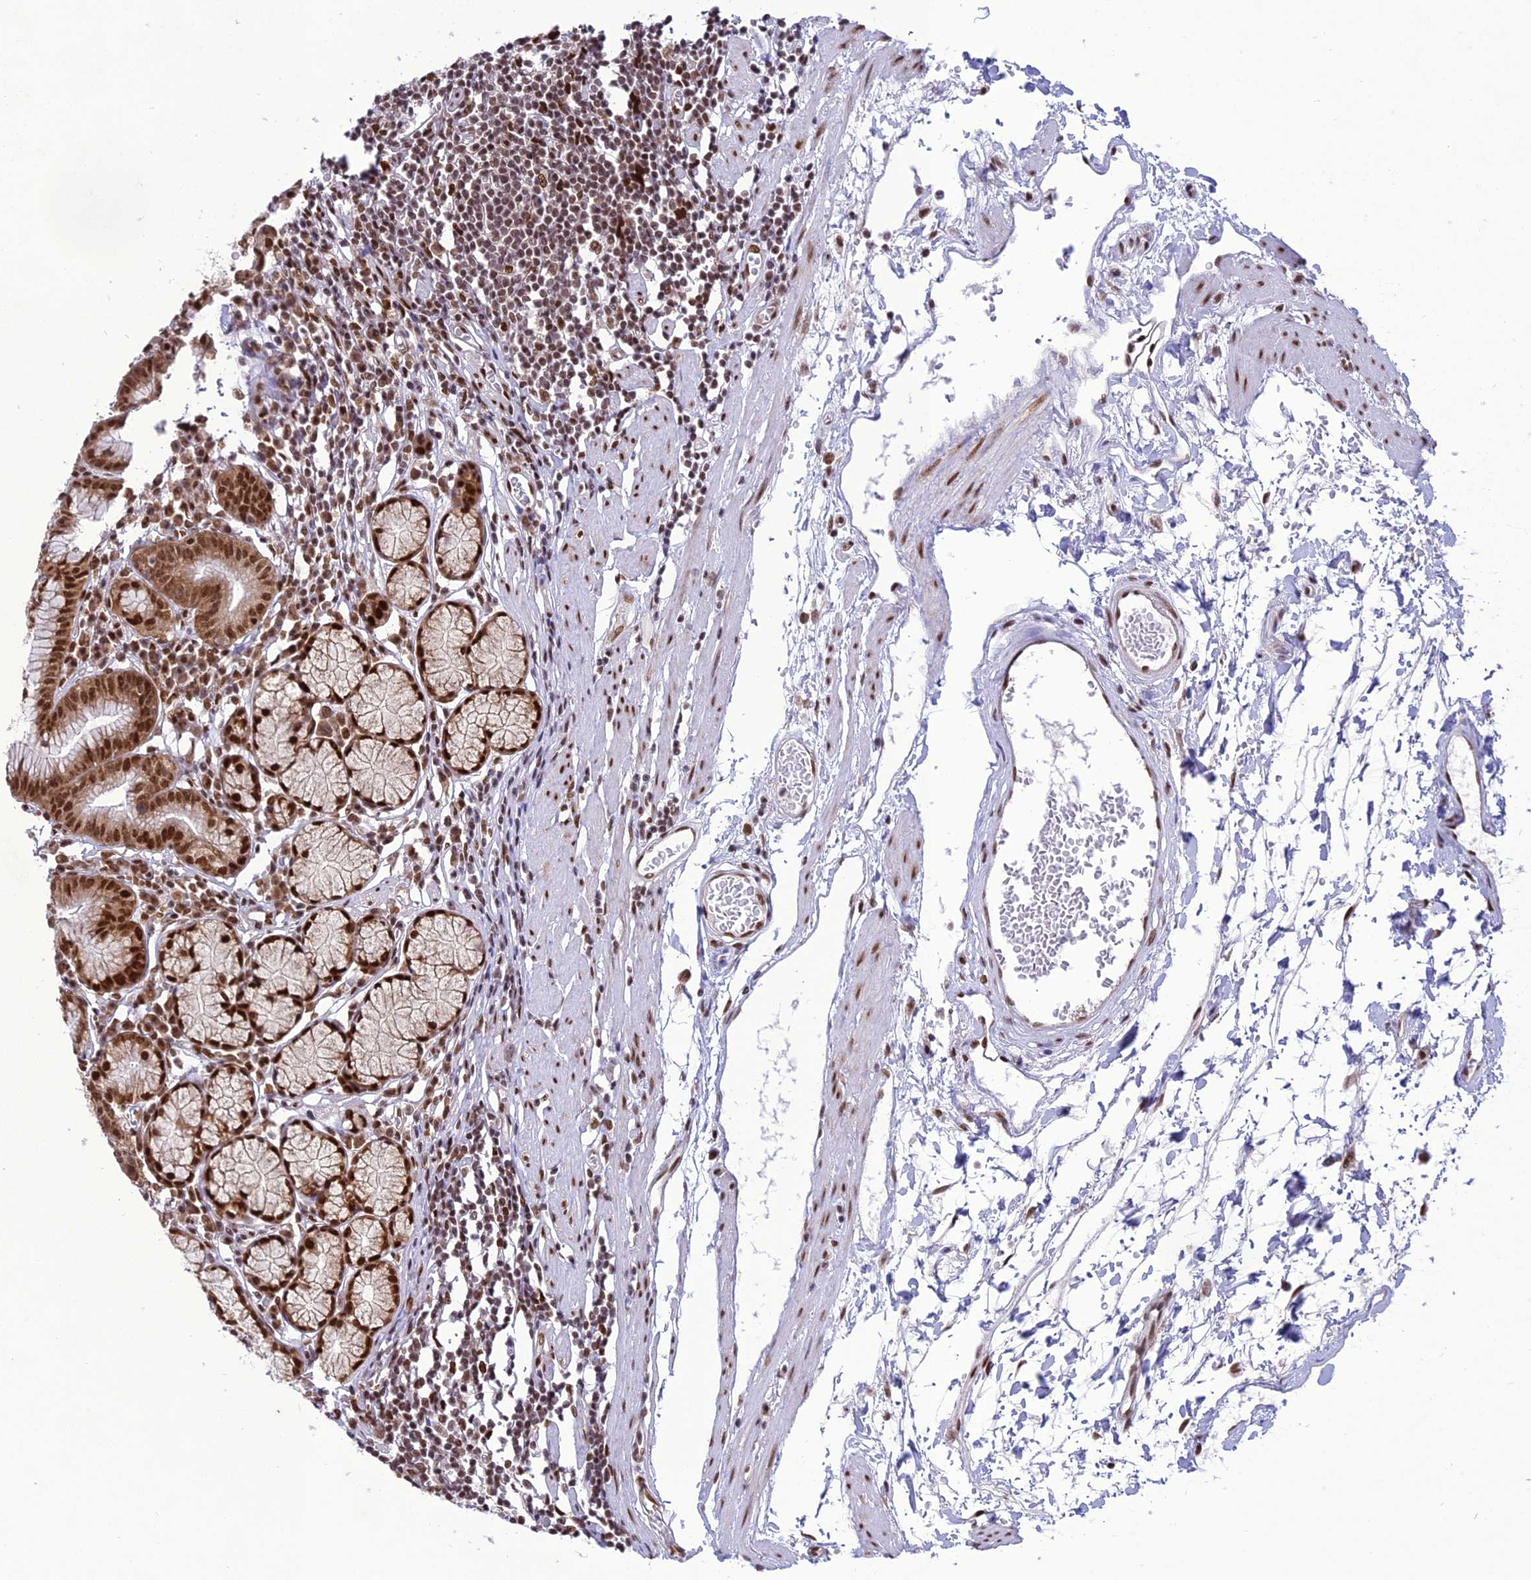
{"staining": {"intensity": "strong", "quantity": ">75%", "location": "cytoplasmic/membranous,nuclear"}, "tissue": "stomach", "cell_type": "Glandular cells", "image_type": "normal", "snomed": [{"axis": "morphology", "description": "Normal tissue, NOS"}, {"axis": "topography", "description": "Stomach"}], "caption": "The histopathology image reveals immunohistochemical staining of benign stomach. There is strong cytoplasmic/membranous,nuclear expression is identified in about >75% of glandular cells.", "gene": "DDX1", "patient": {"sex": "male", "age": 55}}